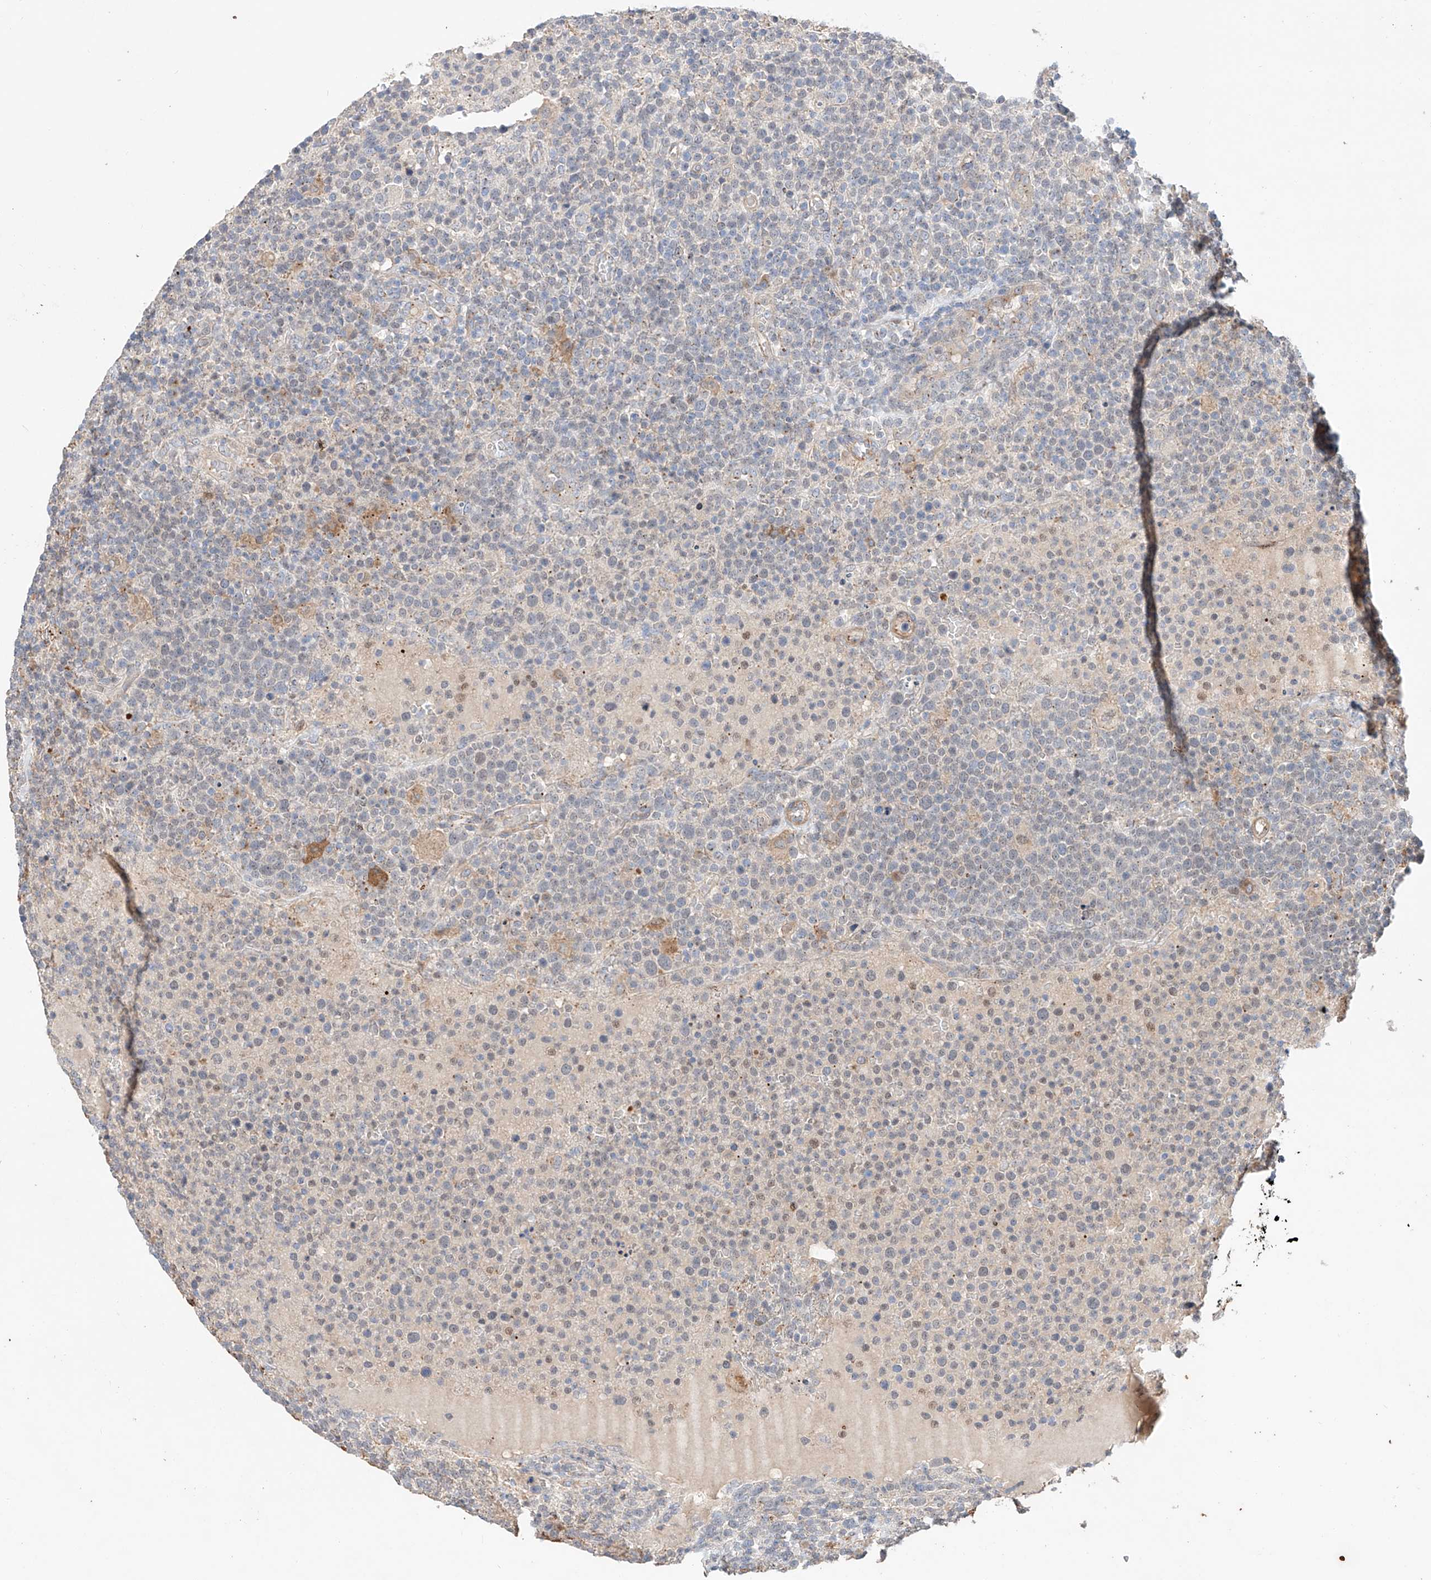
{"staining": {"intensity": "weak", "quantity": "<25%", "location": "cytoplasmic/membranous"}, "tissue": "lymphoma", "cell_type": "Tumor cells", "image_type": "cancer", "snomed": [{"axis": "morphology", "description": "Malignant lymphoma, non-Hodgkin's type, High grade"}, {"axis": "topography", "description": "Lymph node"}], "caption": "Tumor cells show no significant protein expression in malignant lymphoma, non-Hodgkin's type (high-grade). The staining is performed using DAB (3,3'-diaminobenzidine) brown chromogen with nuclei counter-stained in using hematoxylin.", "gene": "MOSPD1", "patient": {"sex": "male", "age": 61}}